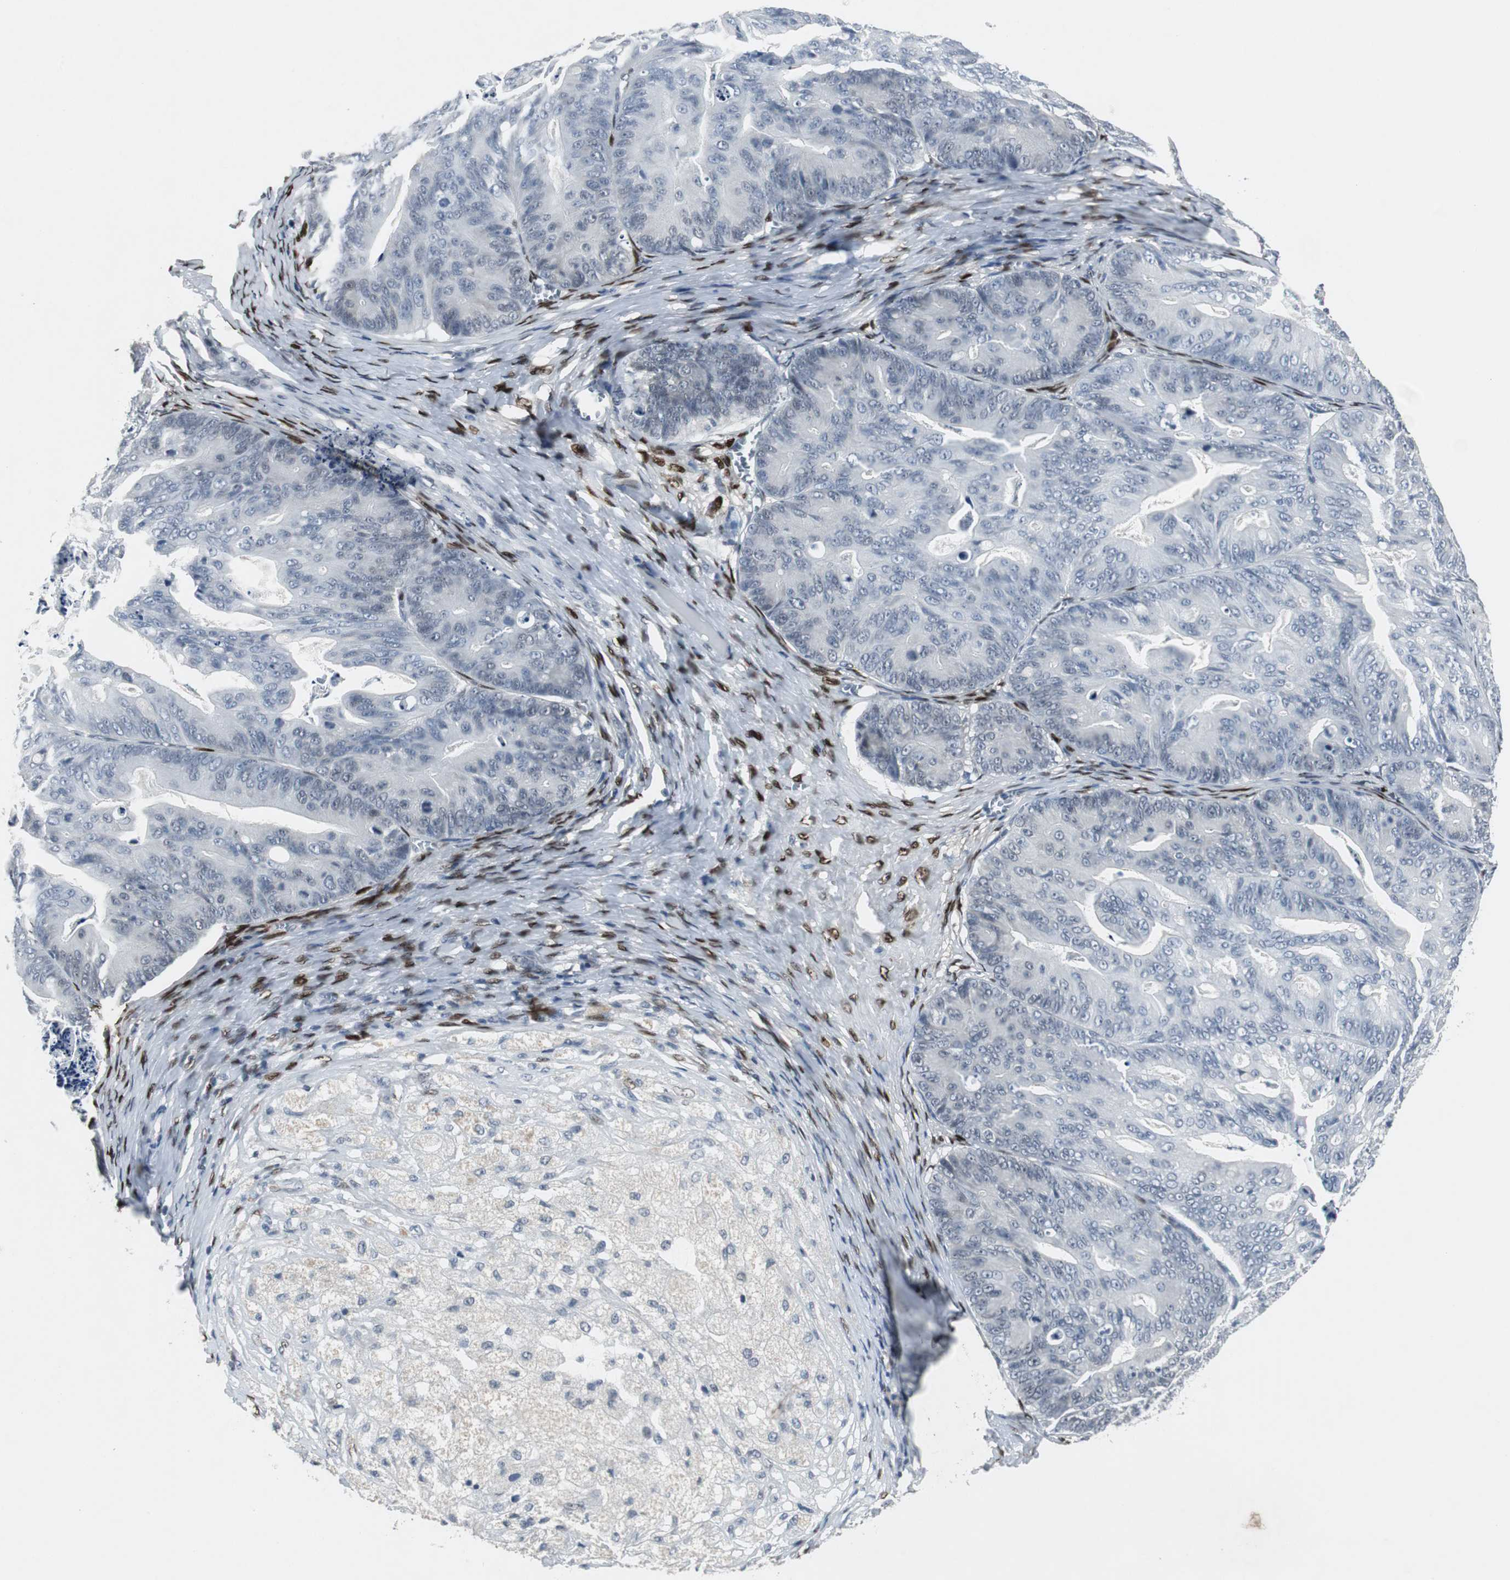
{"staining": {"intensity": "negative", "quantity": "none", "location": "none"}, "tissue": "ovarian cancer", "cell_type": "Tumor cells", "image_type": "cancer", "snomed": [{"axis": "morphology", "description": "Cystadenocarcinoma, mucinous, NOS"}, {"axis": "topography", "description": "Ovary"}], "caption": "Tumor cells show no significant protein expression in ovarian mucinous cystadenocarcinoma.", "gene": "ELK1", "patient": {"sex": "female", "age": 36}}